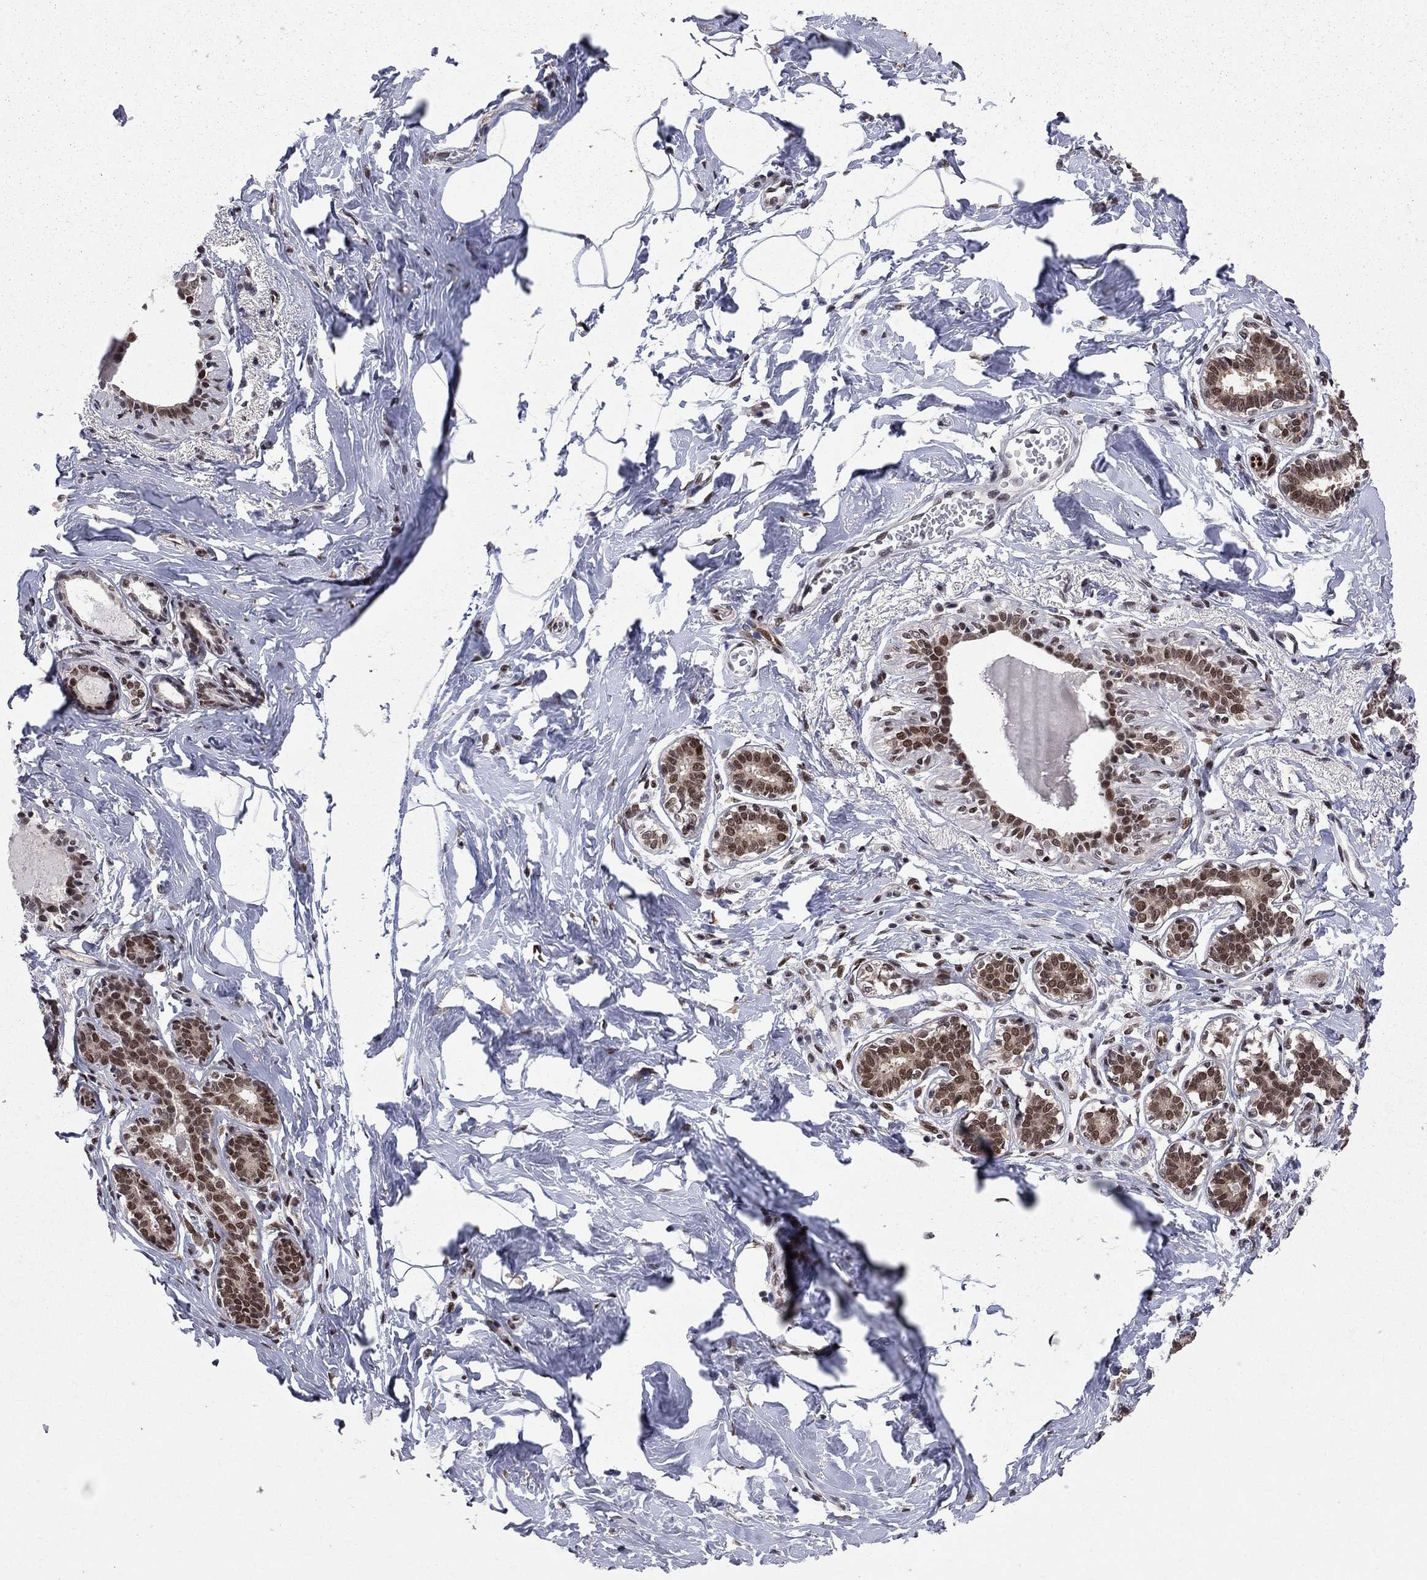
{"staining": {"intensity": "strong", "quantity": ">75%", "location": "nuclear"}, "tissue": "breast", "cell_type": "Glandular cells", "image_type": "normal", "snomed": [{"axis": "morphology", "description": "Normal tissue, NOS"}, {"axis": "morphology", "description": "Lobular carcinoma, in situ"}, {"axis": "topography", "description": "Breast"}], "caption": "Glandular cells show high levels of strong nuclear expression in about >75% of cells in unremarkable human breast.", "gene": "SAP30L", "patient": {"sex": "female", "age": 35}}